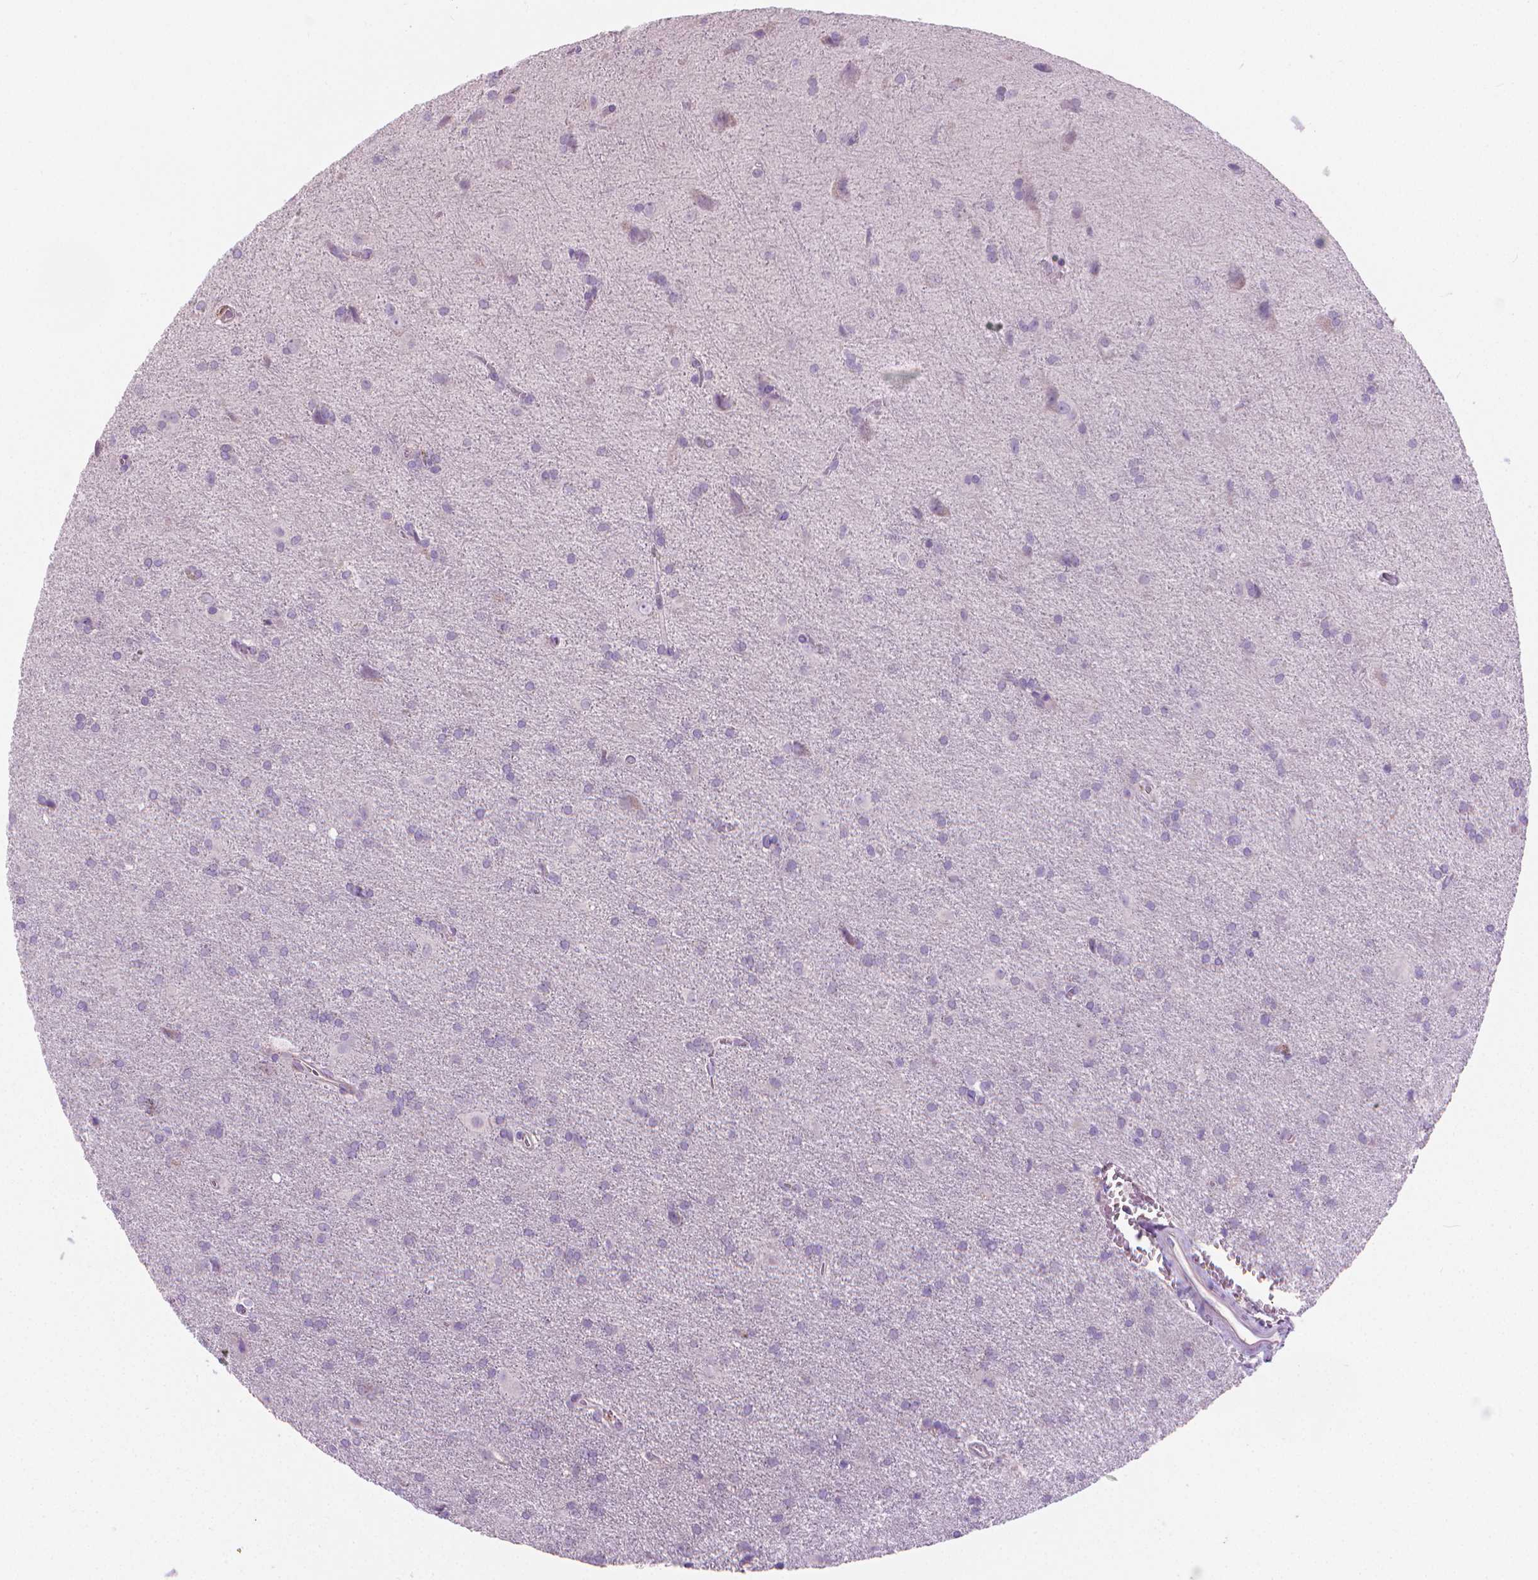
{"staining": {"intensity": "negative", "quantity": "none", "location": "none"}, "tissue": "glioma", "cell_type": "Tumor cells", "image_type": "cancer", "snomed": [{"axis": "morphology", "description": "Glioma, malignant, Low grade"}, {"axis": "topography", "description": "Brain"}], "caption": "The immunohistochemistry image has no significant staining in tumor cells of glioma tissue. (DAB (3,3'-diaminobenzidine) immunohistochemistry, high magnification).", "gene": "CABCOCO1", "patient": {"sex": "male", "age": 58}}